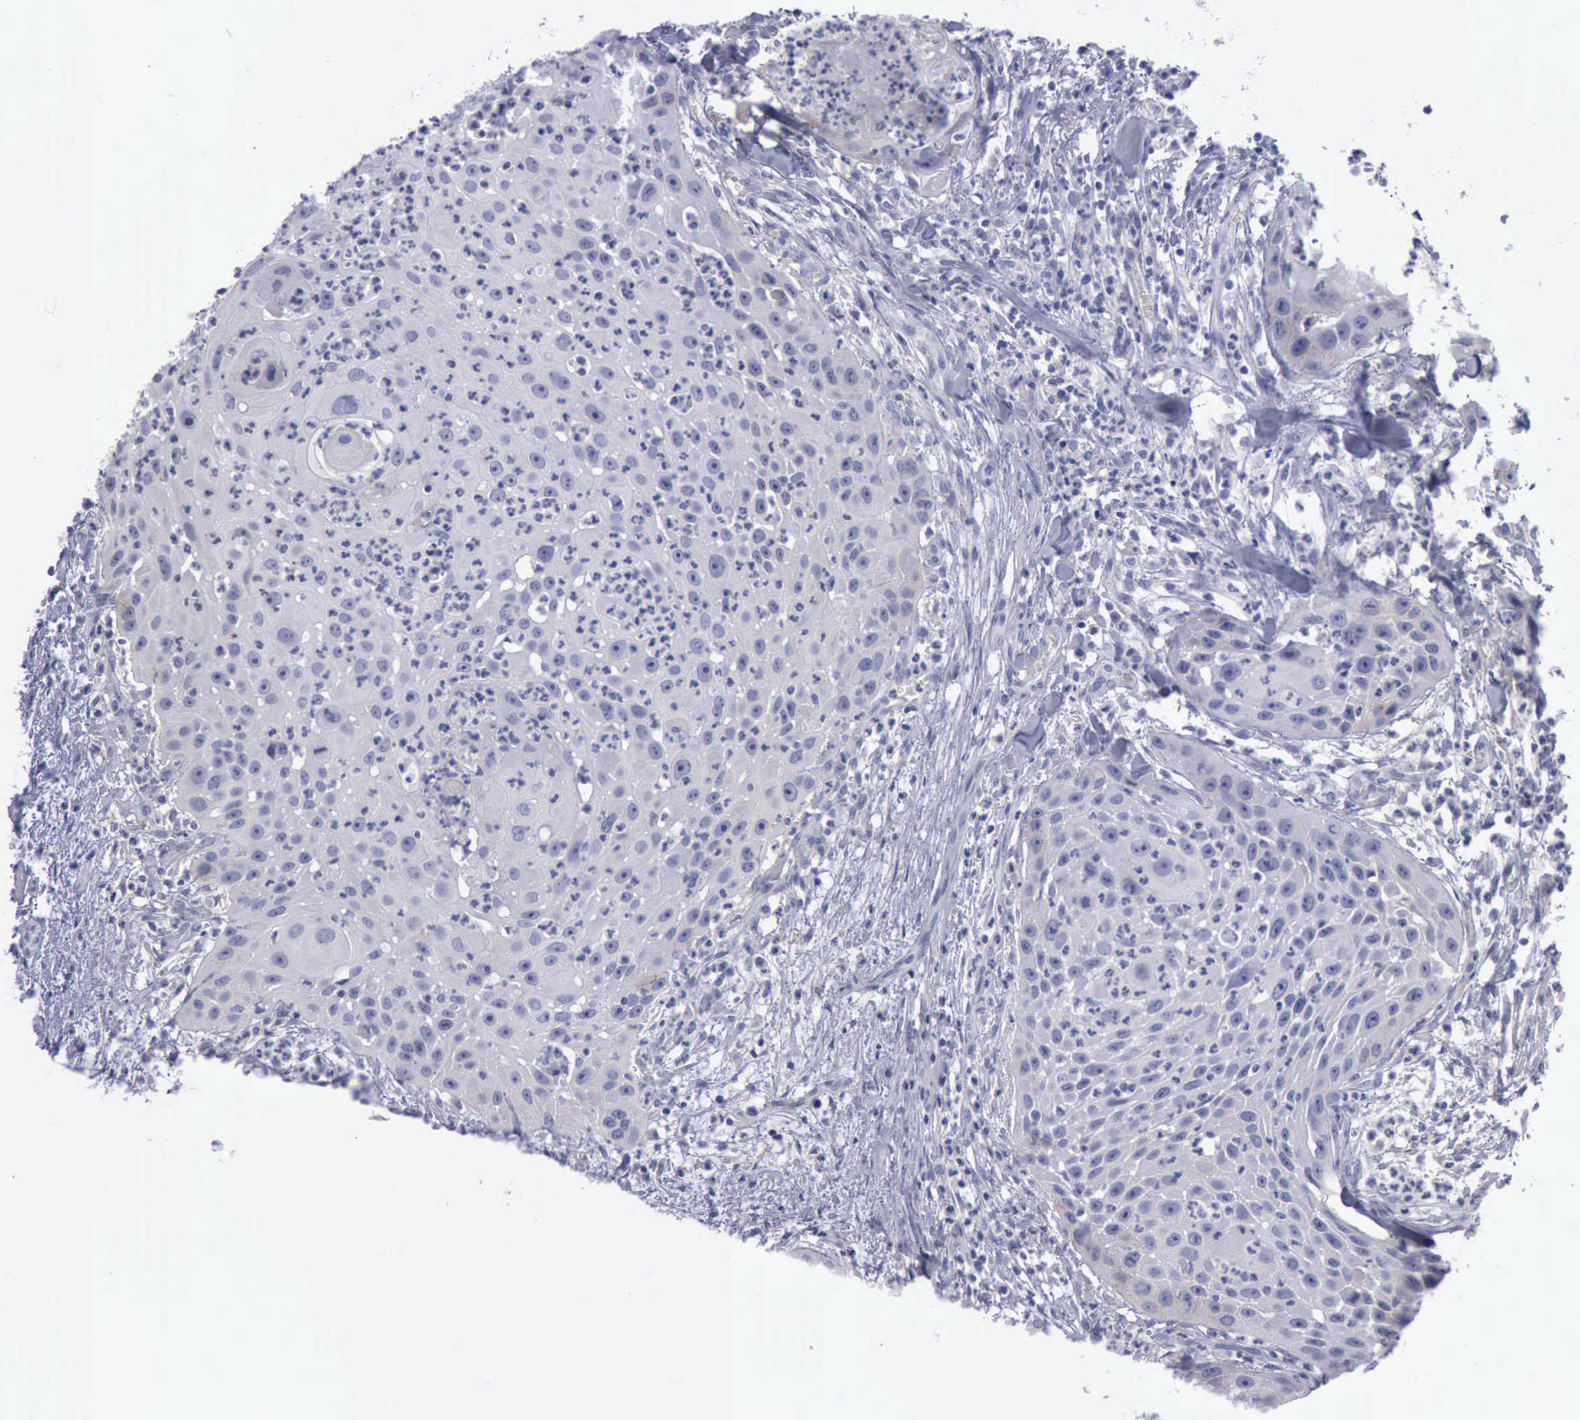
{"staining": {"intensity": "weak", "quantity": "<25%", "location": "cytoplasmic/membranous"}, "tissue": "head and neck cancer", "cell_type": "Tumor cells", "image_type": "cancer", "snomed": [{"axis": "morphology", "description": "Squamous cell carcinoma, NOS"}, {"axis": "topography", "description": "Head-Neck"}], "caption": "Immunohistochemical staining of squamous cell carcinoma (head and neck) reveals no significant expression in tumor cells.", "gene": "CDH2", "patient": {"sex": "male", "age": 64}}